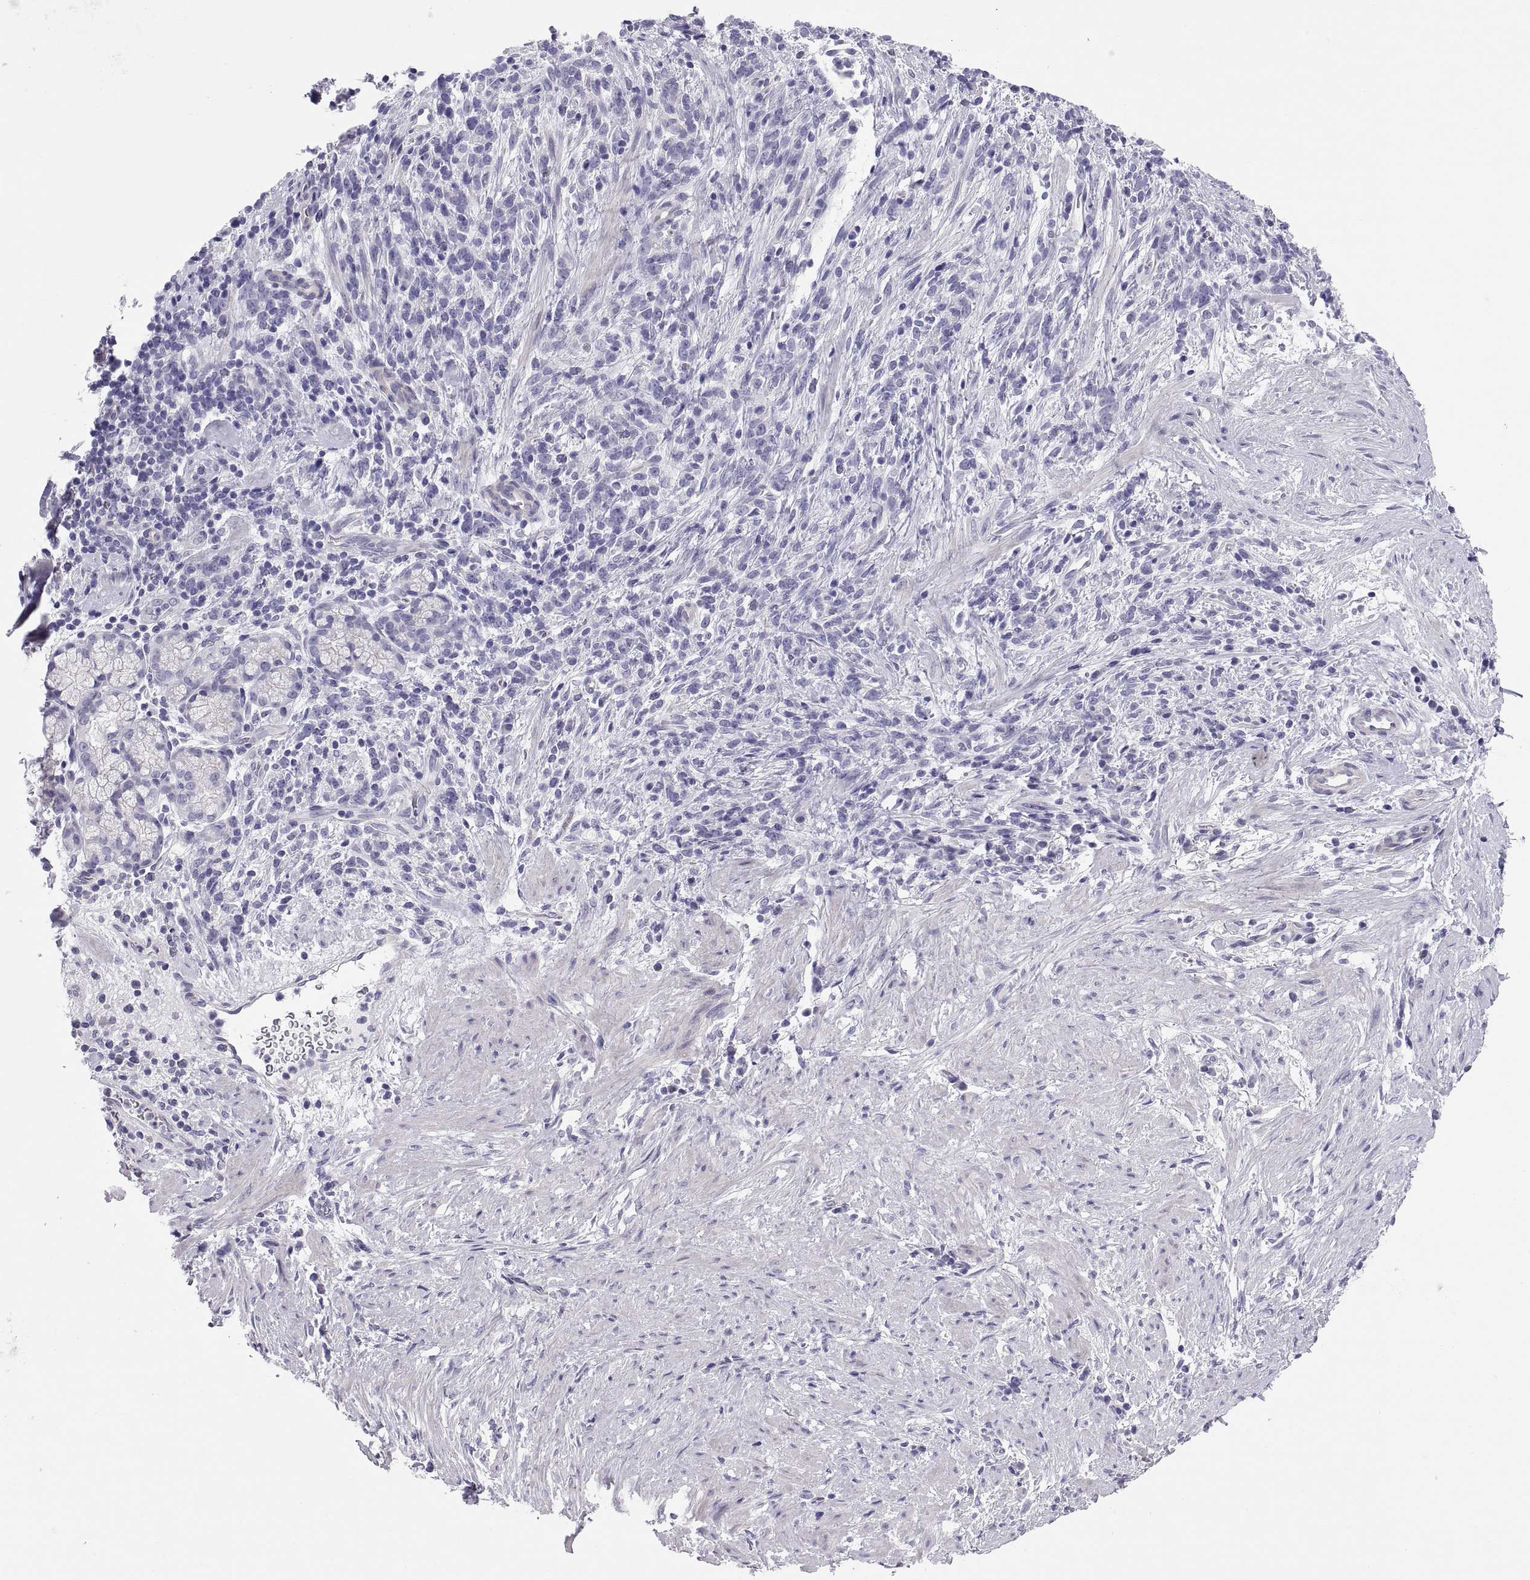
{"staining": {"intensity": "negative", "quantity": "none", "location": "none"}, "tissue": "stomach cancer", "cell_type": "Tumor cells", "image_type": "cancer", "snomed": [{"axis": "morphology", "description": "Adenocarcinoma, NOS"}, {"axis": "topography", "description": "Stomach"}], "caption": "There is no significant staining in tumor cells of stomach cancer.", "gene": "RNASE12", "patient": {"sex": "female", "age": 57}}